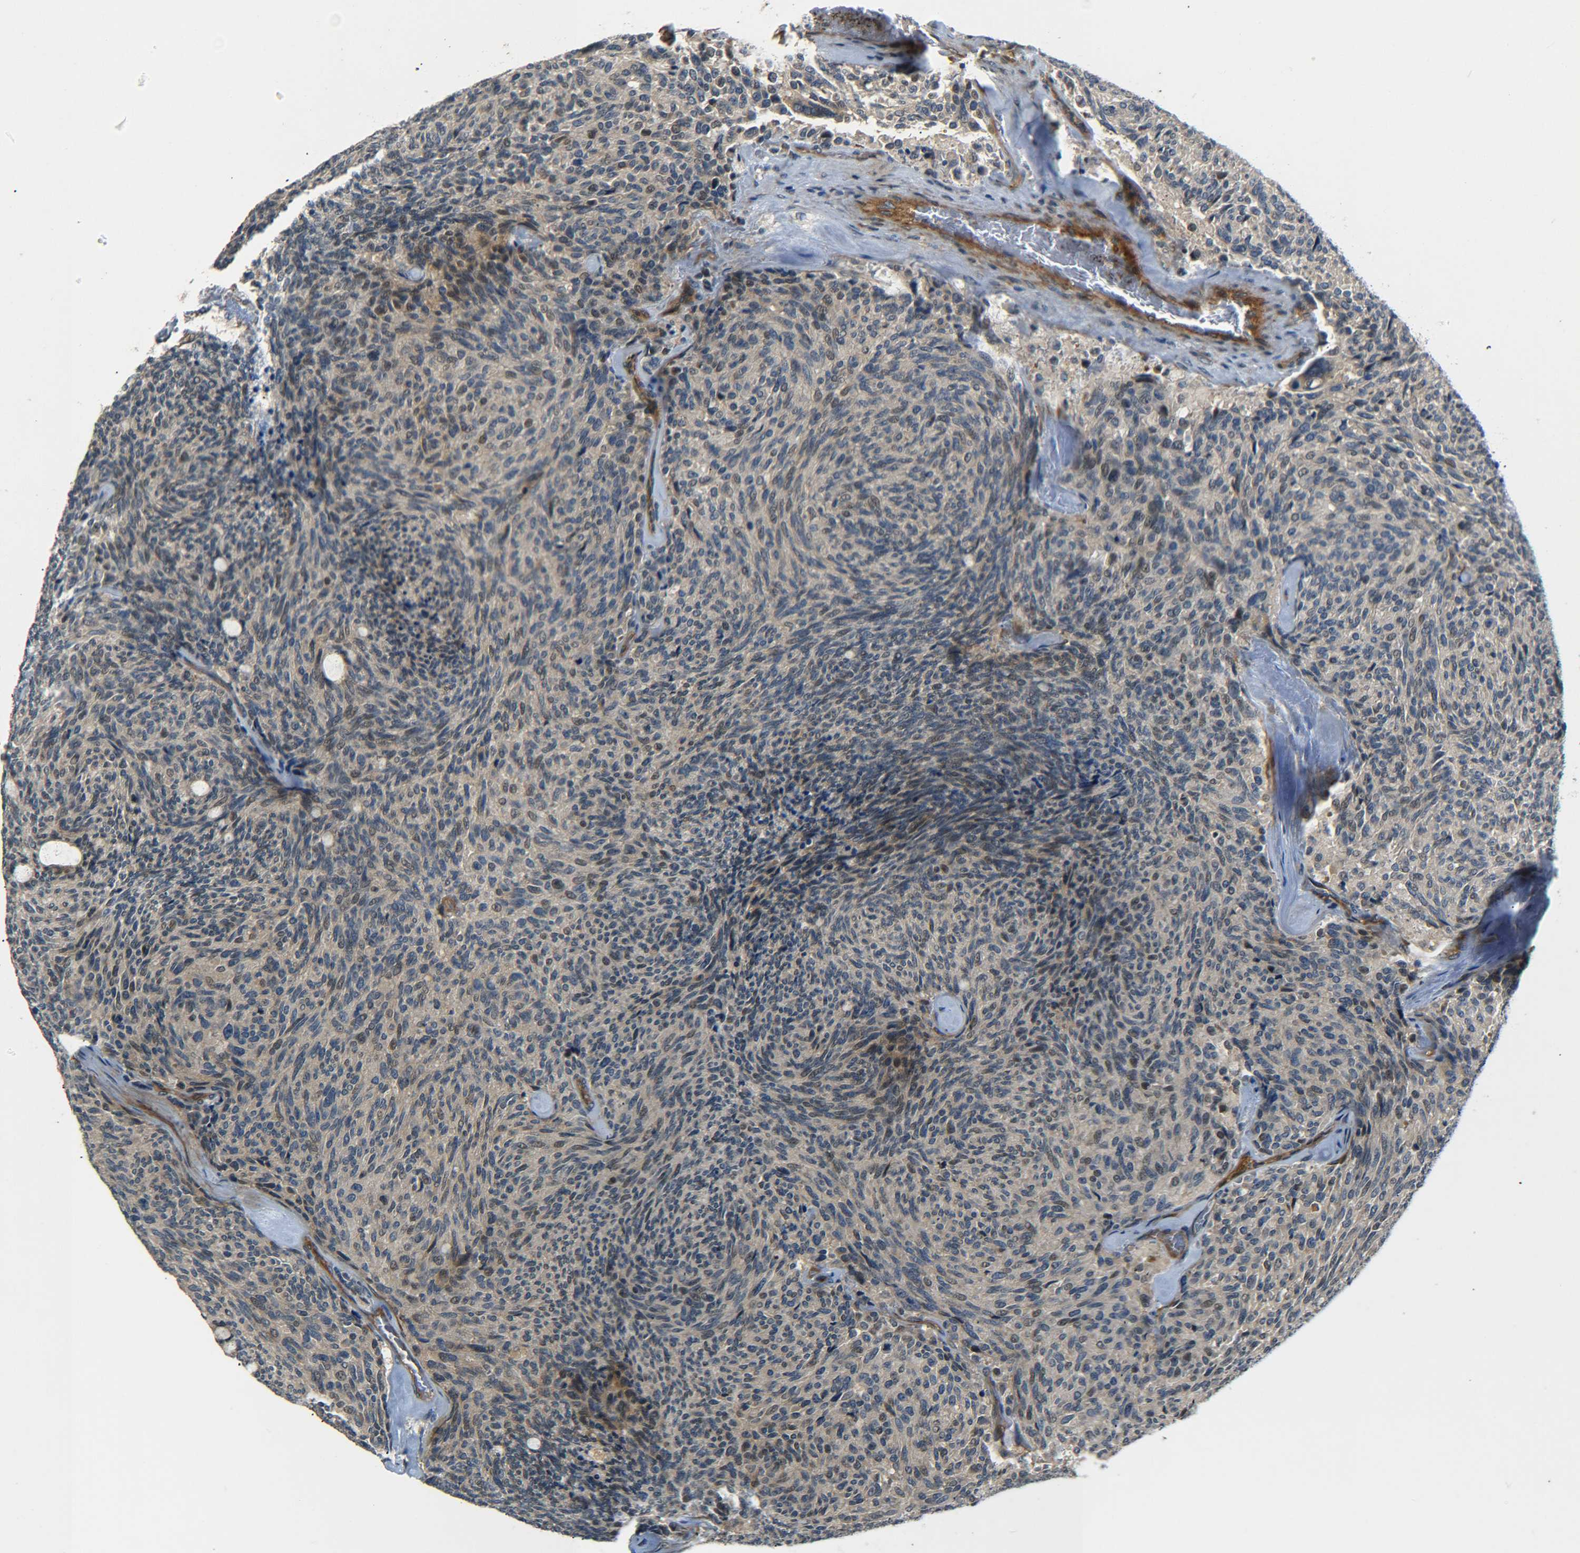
{"staining": {"intensity": "weak", "quantity": "25%-75%", "location": "cytoplasmic/membranous,nuclear"}, "tissue": "carcinoid", "cell_type": "Tumor cells", "image_type": "cancer", "snomed": [{"axis": "morphology", "description": "Carcinoid, malignant, NOS"}, {"axis": "topography", "description": "Pancreas"}], "caption": "Malignant carcinoid stained with a brown dye demonstrates weak cytoplasmic/membranous and nuclear positive staining in about 25%-75% of tumor cells.", "gene": "MEIS1", "patient": {"sex": "female", "age": 54}}